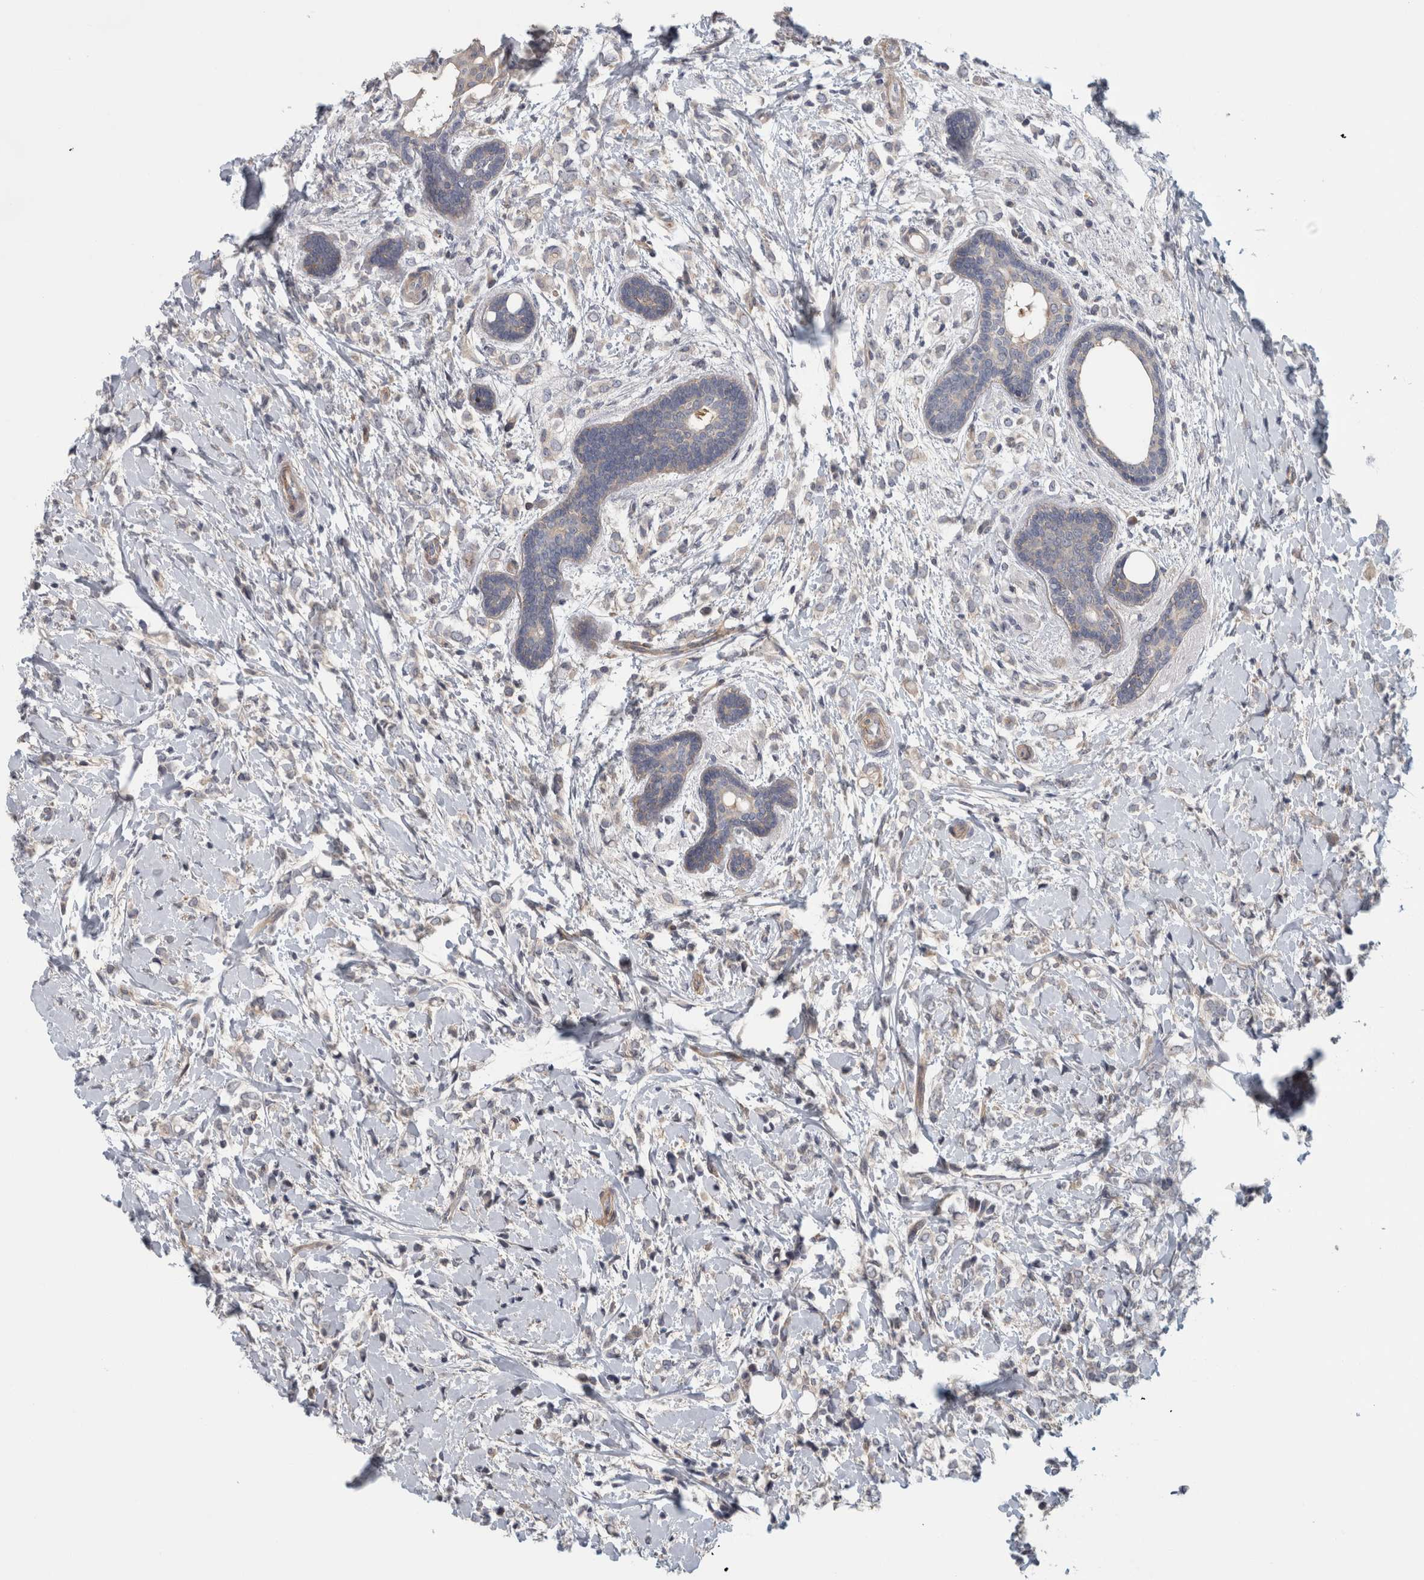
{"staining": {"intensity": "weak", "quantity": "<25%", "location": "cytoplasmic/membranous"}, "tissue": "breast cancer", "cell_type": "Tumor cells", "image_type": "cancer", "snomed": [{"axis": "morphology", "description": "Normal tissue, NOS"}, {"axis": "morphology", "description": "Lobular carcinoma"}, {"axis": "topography", "description": "Breast"}], "caption": "Immunohistochemistry image of lobular carcinoma (breast) stained for a protein (brown), which shows no staining in tumor cells.", "gene": "ZNF804B", "patient": {"sex": "female", "age": 47}}